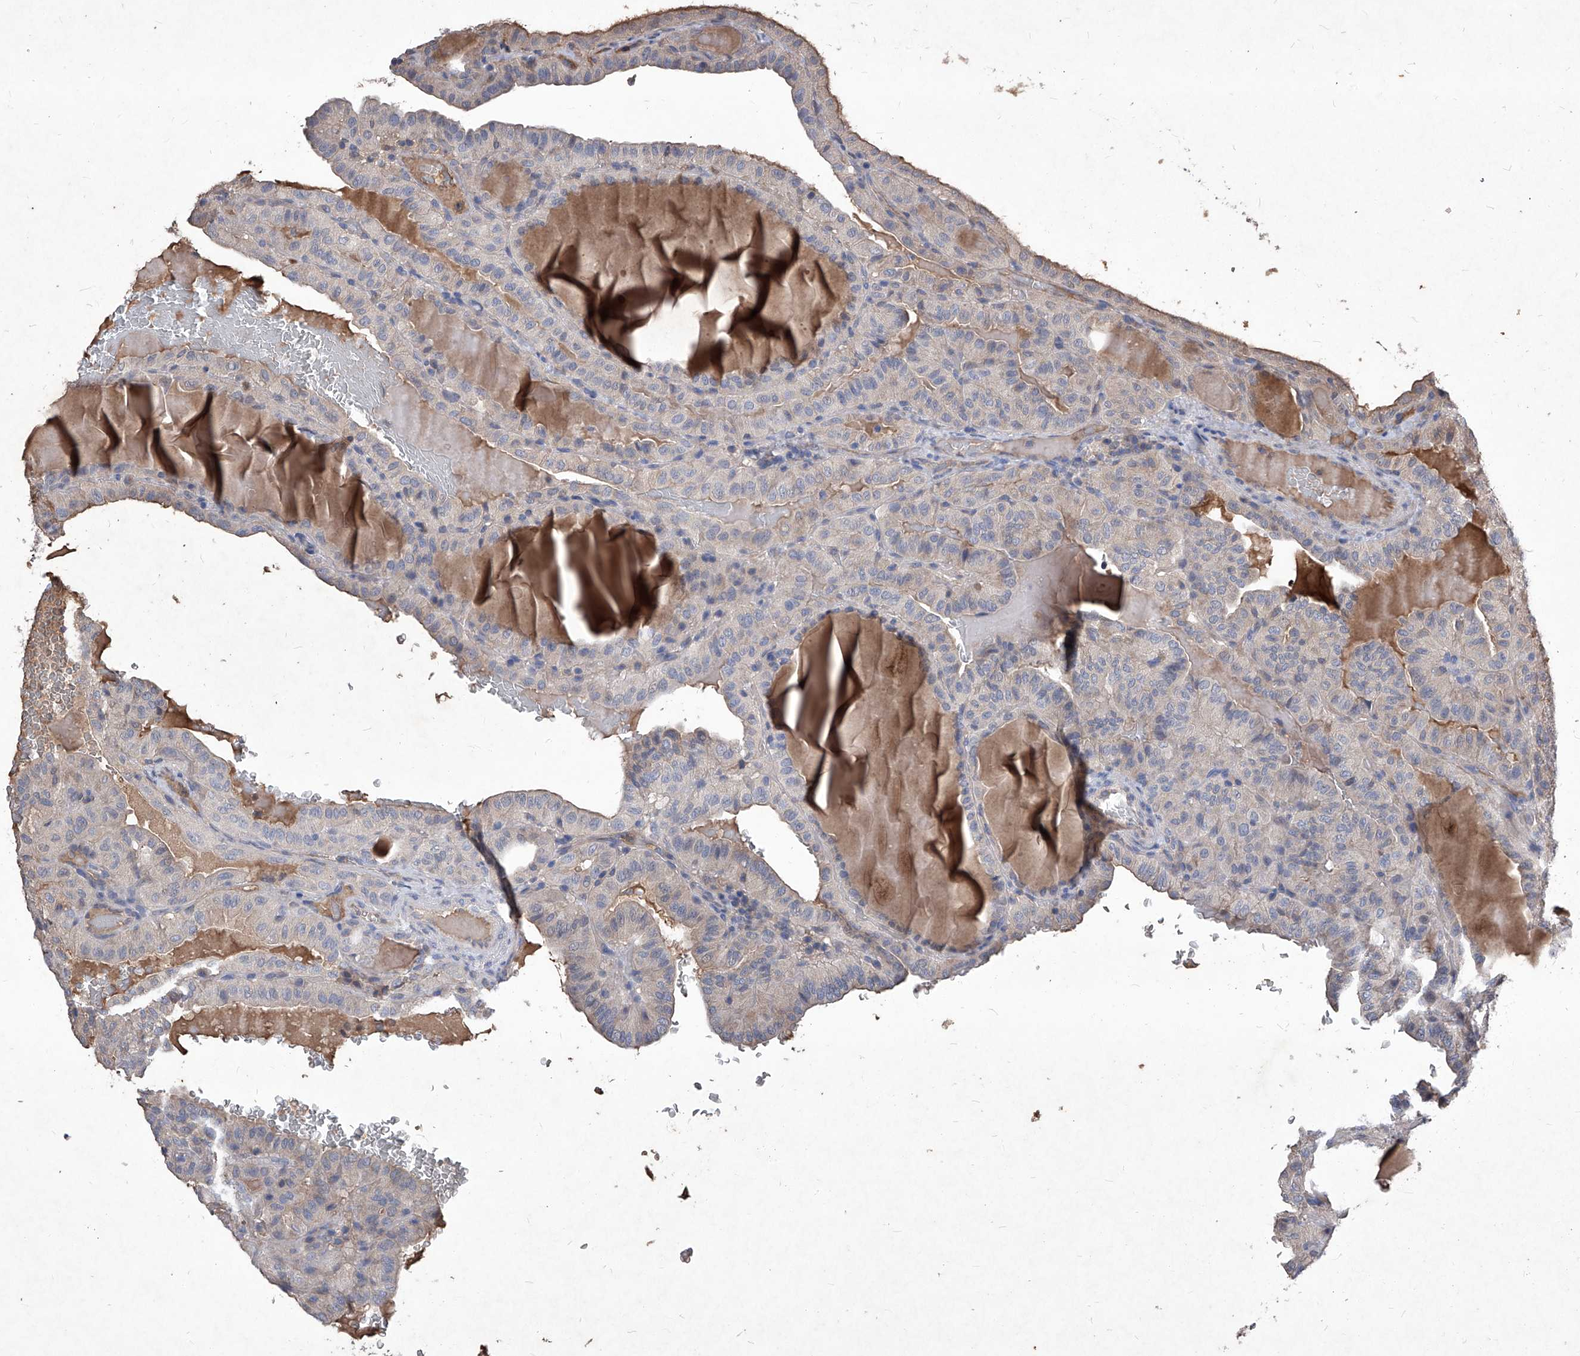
{"staining": {"intensity": "negative", "quantity": "none", "location": "none"}, "tissue": "thyroid cancer", "cell_type": "Tumor cells", "image_type": "cancer", "snomed": [{"axis": "morphology", "description": "Papillary adenocarcinoma, NOS"}, {"axis": "topography", "description": "Thyroid gland"}], "caption": "Immunohistochemical staining of human thyroid cancer (papillary adenocarcinoma) exhibits no significant staining in tumor cells. Nuclei are stained in blue.", "gene": "SYNGR1", "patient": {"sex": "male", "age": 77}}